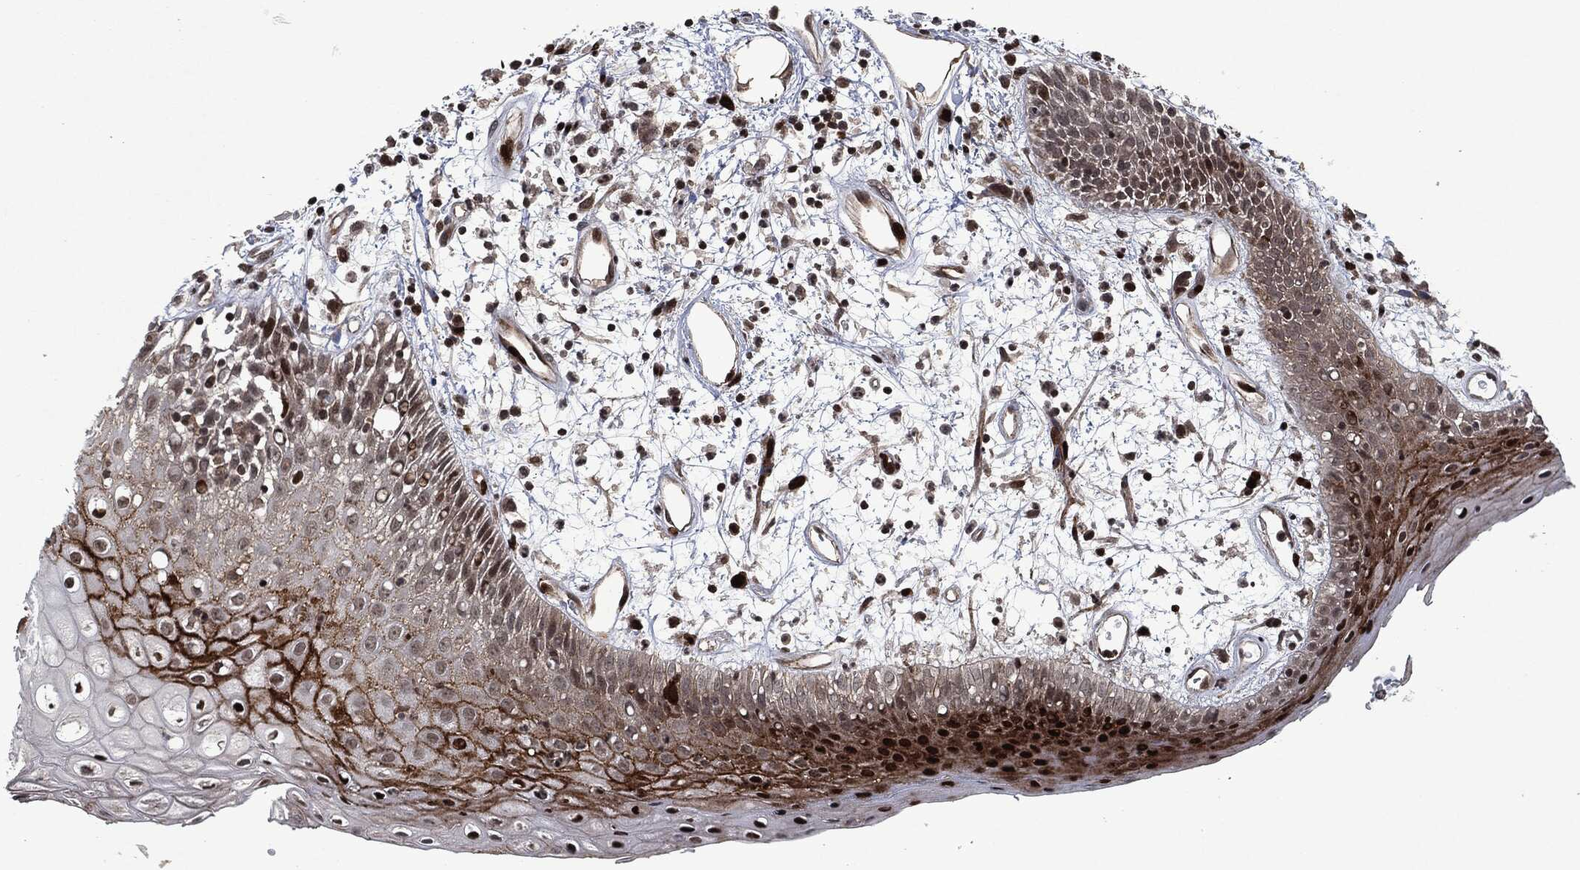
{"staining": {"intensity": "strong", "quantity": "<25%", "location": "cytoplasmic/membranous,nuclear"}, "tissue": "oral mucosa", "cell_type": "Squamous epithelial cells", "image_type": "normal", "snomed": [{"axis": "morphology", "description": "Normal tissue, NOS"}, {"axis": "morphology", "description": "Squamous cell carcinoma, NOS"}, {"axis": "topography", "description": "Skeletal muscle"}, {"axis": "topography", "description": "Oral tissue"}, {"axis": "topography", "description": "Head-Neck"}], "caption": "DAB immunohistochemical staining of normal human oral mucosa exhibits strong cytoplasmic/membranous,nuclear protein expression in approximately <25% of squamous epithelial cells. (IHC, brightfield microscopy, high magnification).", "gene": "EGFR", "patient": {"sex": "female", "age": 84}}